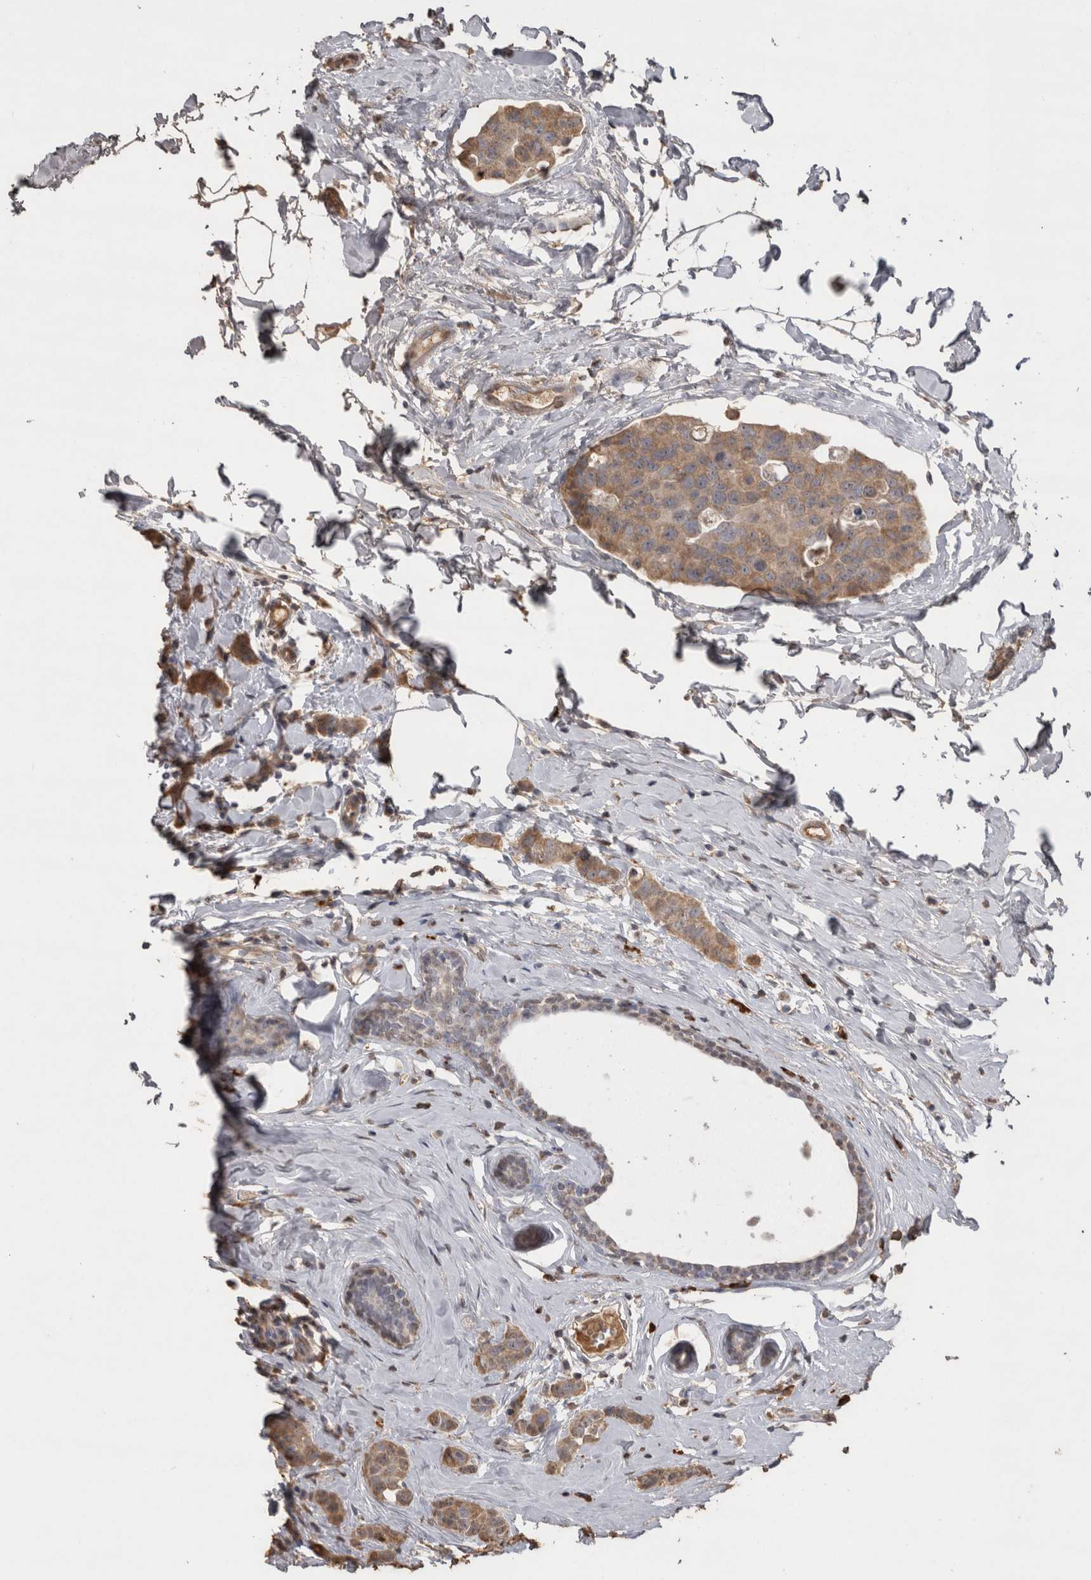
{"staining": {"intensity": "moderate", "quantity": ">75%", "location": "cytoplasmic/membranous"}, "tissue": "breast cancer", "cell_type": "Tumor cells", "image_type": "cancer", "snomed": [{"axis": "morphology", "description": "Normal tissue, NOS"}, {"axis": "morphology", "description": "Duct carcinoma"}, {"axis": "topography", "description": "Breast"}], "caption": "High-magnification brightfield microscopy of breast cancer stained with DAB (3,3'-diaminobenzidine) (brown) and counterstained with hematoxylin (blue). tumor cells exhibit moderate cytoplasmic/membranous expression is seen in approximately>75% of cells. The staining was performed using DAB to visualize the protein expression in brown, while the nuclei were stained in blue with hematoxylin (Magnification: 20x).", "gene": "CRELD2", "patient": {"sex": "female", "age": 50}}